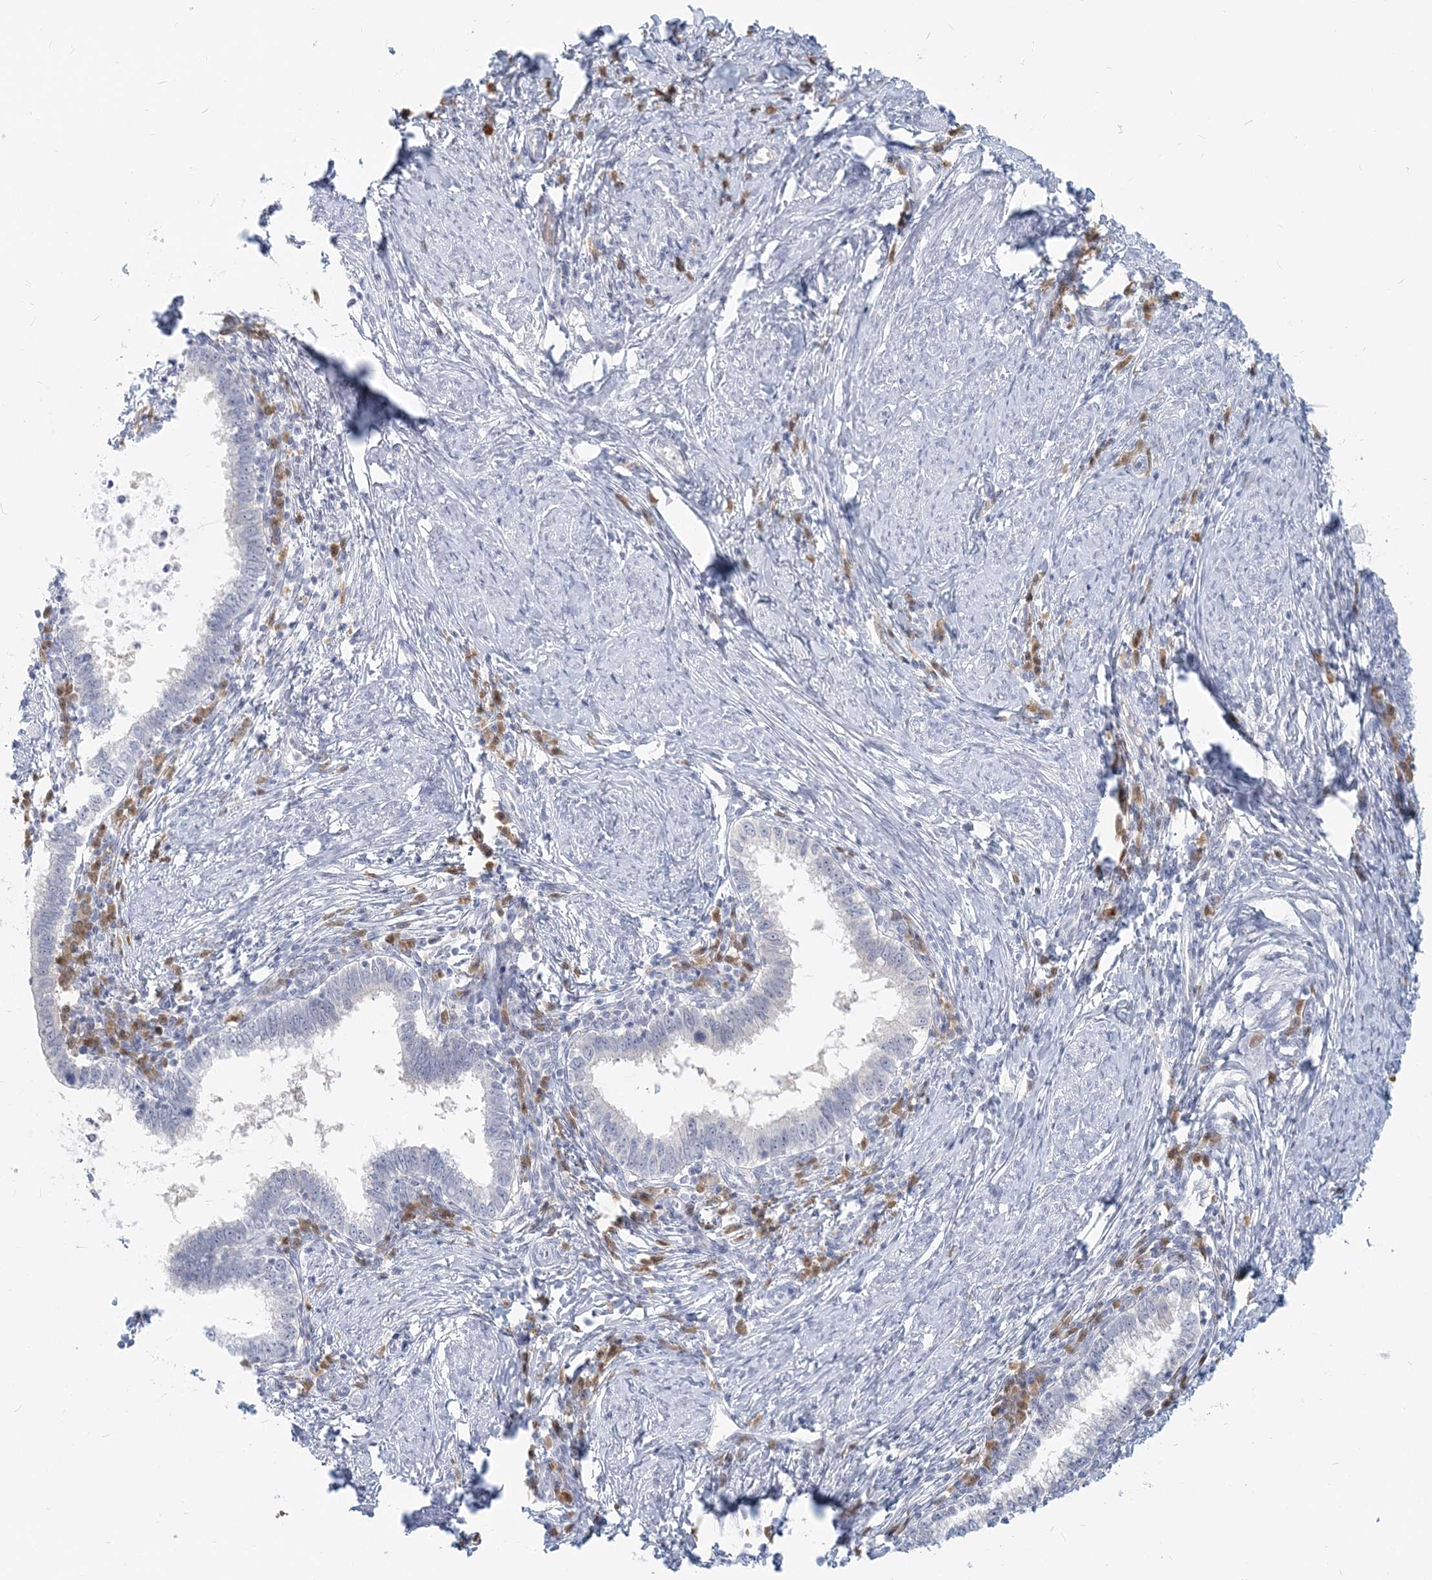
{"staining": {"intensity": "negative", "quantity": "none", "location": "none"}, "tissue": "cervical cancer", "cell_type": "Tumor cells", "image_type": "cancer", "snomed": [{"axis": "morphology", "description": "Adenocarcinoma, NOS"}, {"axis": "topography", "description": "Cervix"}], "caption": "Tumor cells are negative for protein expression in human cervical adenocarcinoma.", "gene": "GMPPA", "patient": {"sex": "female", "age": 36}}